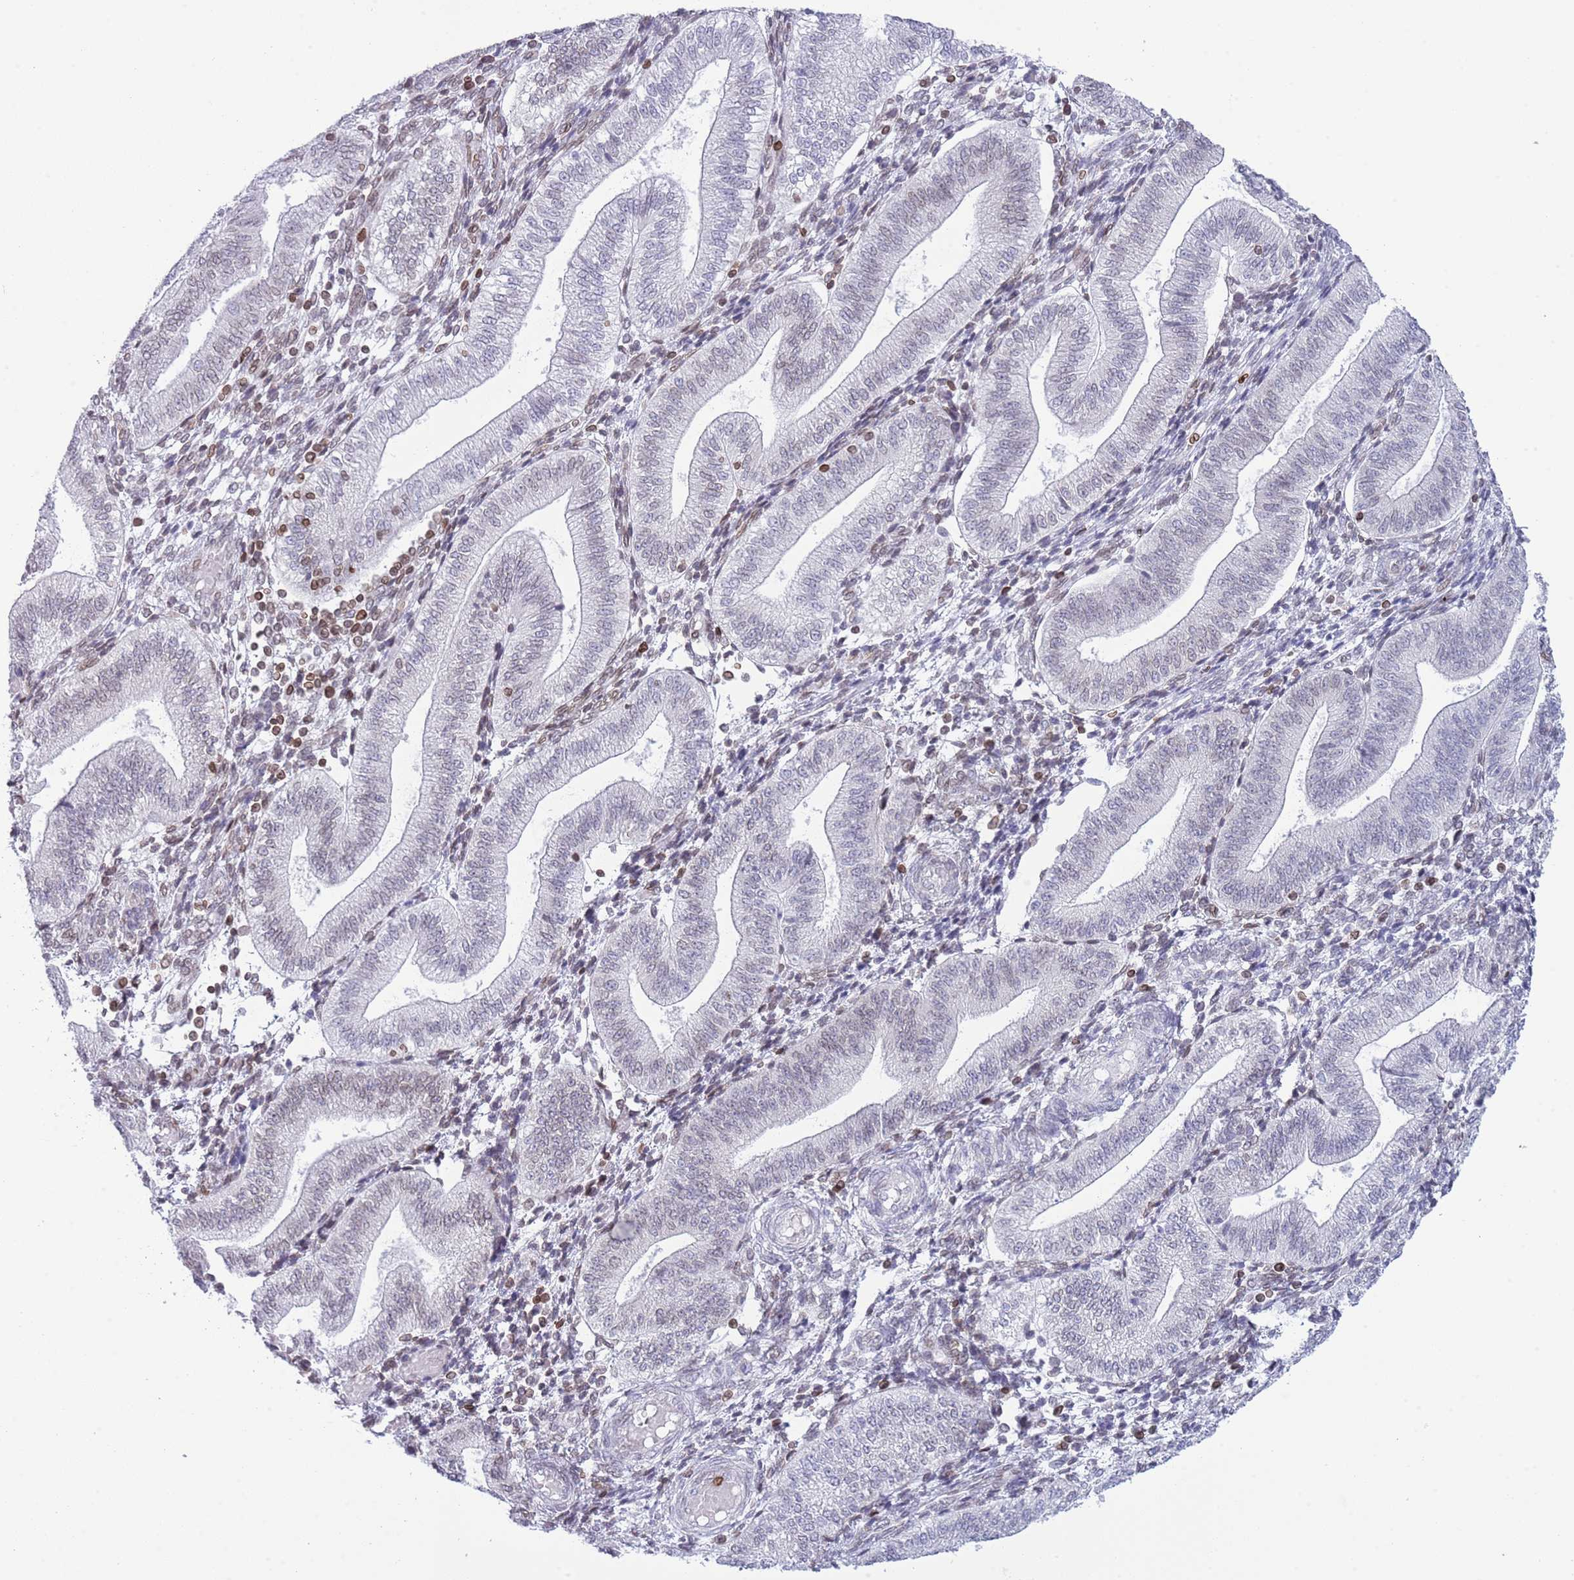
{"staining": {"intensity": "moderate", "quantity": "<25%", "location": "cytoplasmic/membranous,nuclear"}, "tissue": "endometrium", "cell_type": "Cells in endometrial stroma", "image_type": "normal", "snomed": [{"axis": "morphology", "description": "Normal tissue, NOS"}, {"axis": "topography", "description": "Endometrium"}], "caption": "The immunohistochemical stain highlights moderate cytoplasmic/membranous,nuclear staining in cells in endometrial stroma of unremarkable endometrium.", "gene": "LBR", "patient": {"sex": "female", "age": 34}}